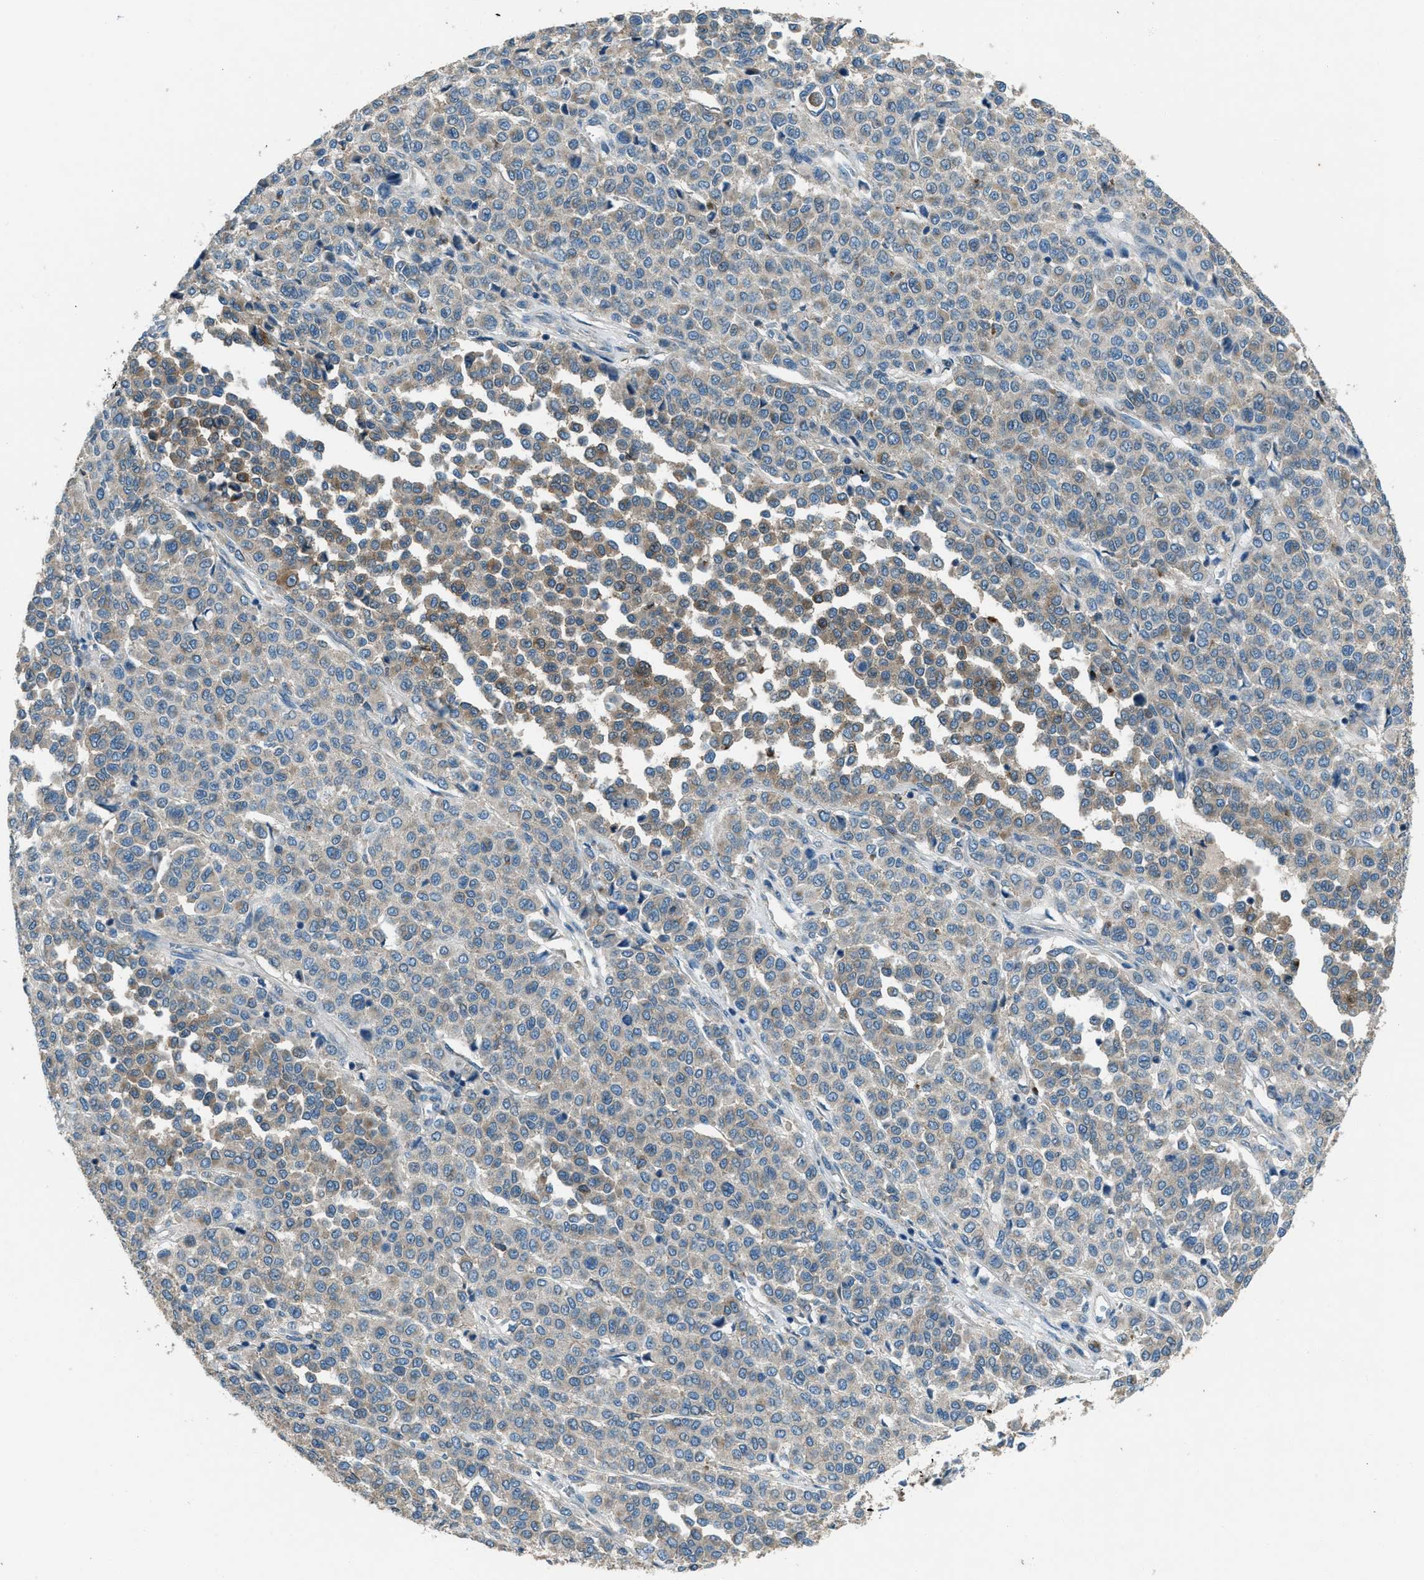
{"staining": {"intensity": "weak", "quantity": "25%-75%", "location": "cytoplasmic/membranous"}, "tissue": "melanoma", "cell_type": "Tumor cells", "image_type": "cancer", "snomed": [{"axis": "morphology", "description": "Malignant melanoma, Metastatic site"}, {"axis": "topography", "description": "Pancreas"}], "caption": "DAB immunohistochemical staining of melanoma reveals weak cytoplasmic/membranous protein staining in about 25%-75% of tumor cells.", "gene": "SVIL", "patient": {"sex": "female", "age": 30}}